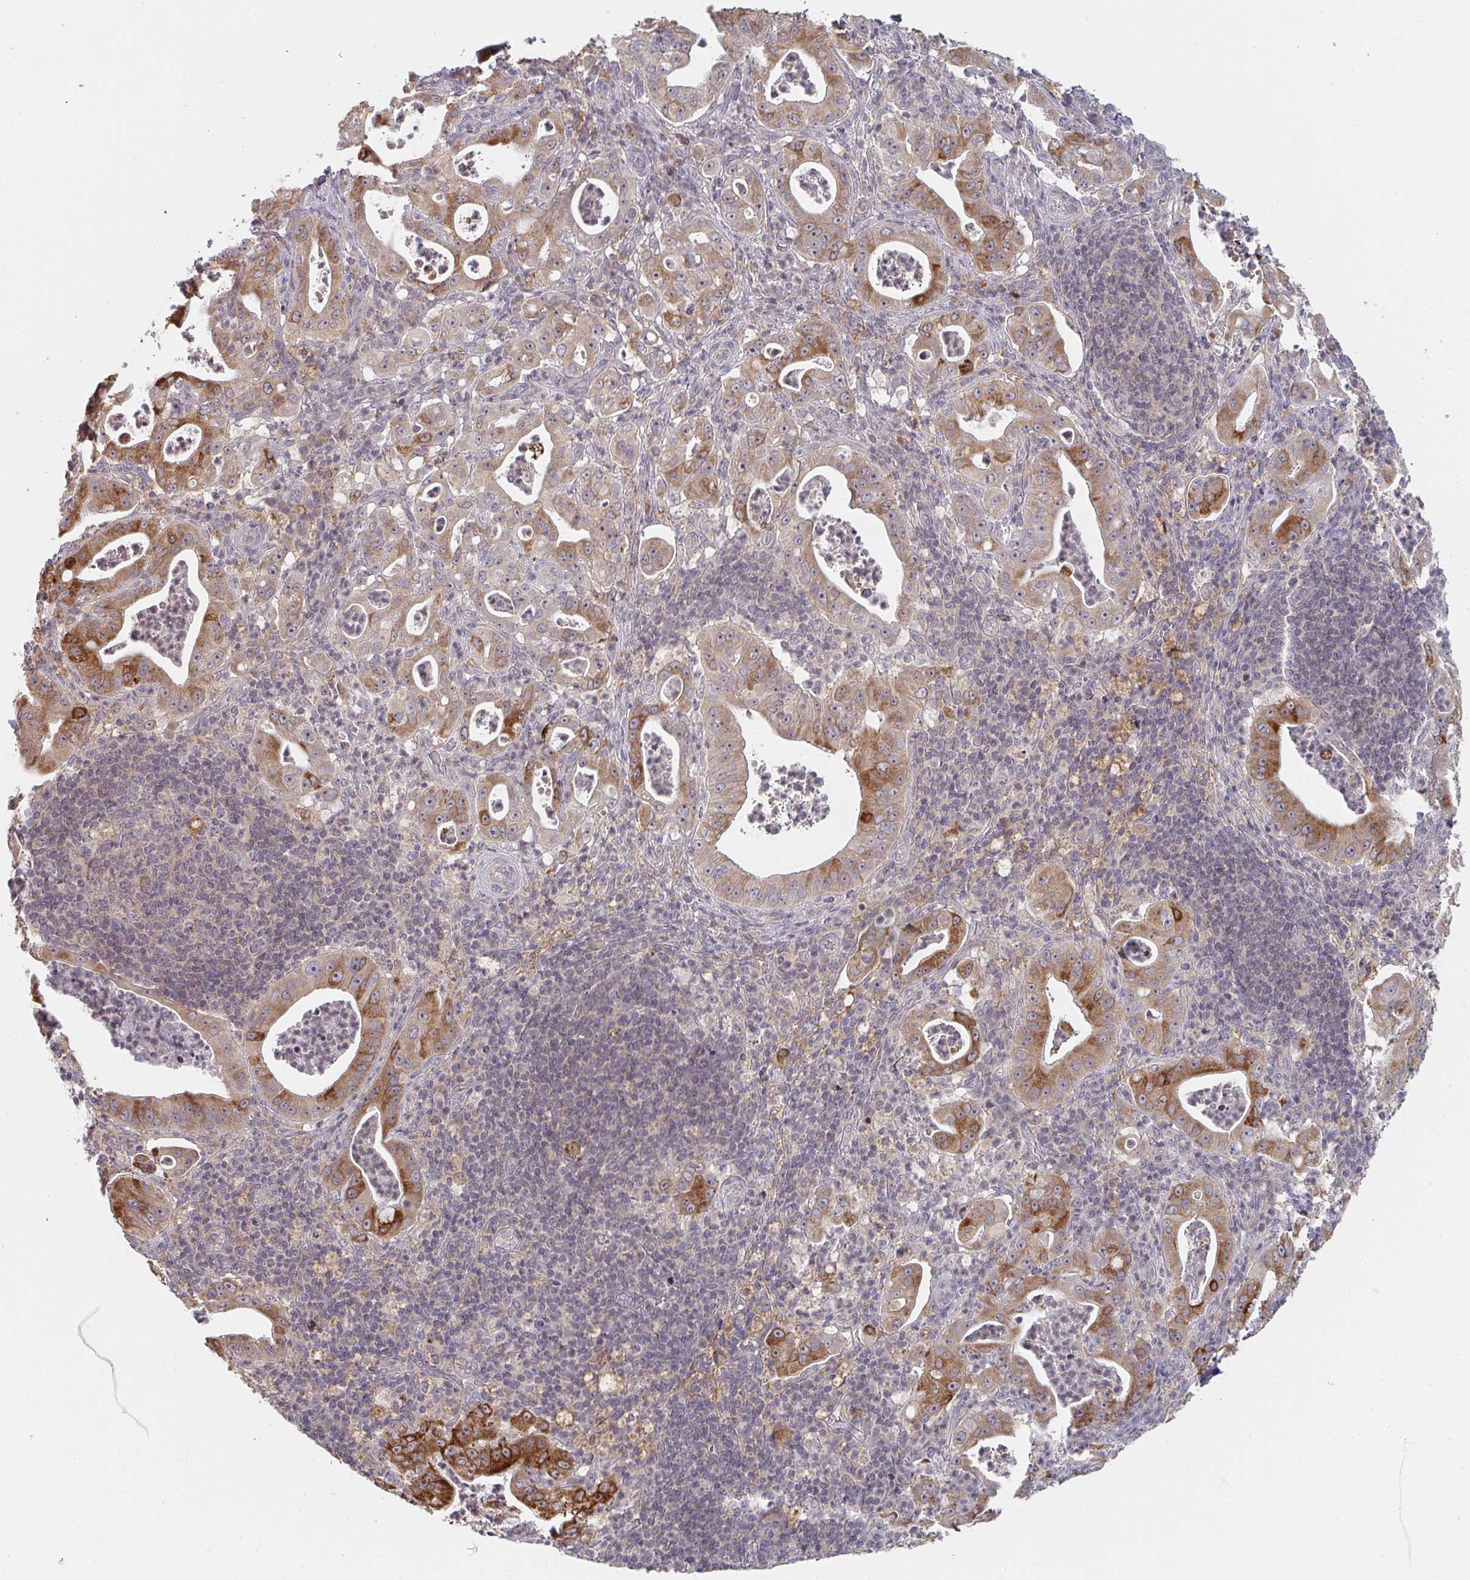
{"staining": {"intensity": "moderate", "quantity": ">75%", "location": "cytoplasmic/membranous"}, "tissue": "pancreatic cancer", "cell_type": "Tumor cells", "image_type": "cancer", "snomed": [{"axis": "morphology", "description": "Adenocarcinoma, NOS"}, {"axis": "topography", "description": "Pancreas"}], "caption": "Protein expression analysis of human adenocarcinoma (pancreatic) reveals moderate cytoplasmic/membranous staining in approximately >75% of tumor cells. The protein is shown in brown color, while the nuclei are stained blue.", "gene": "DCST1", "patient": {"sex": "male", "age": 71}}